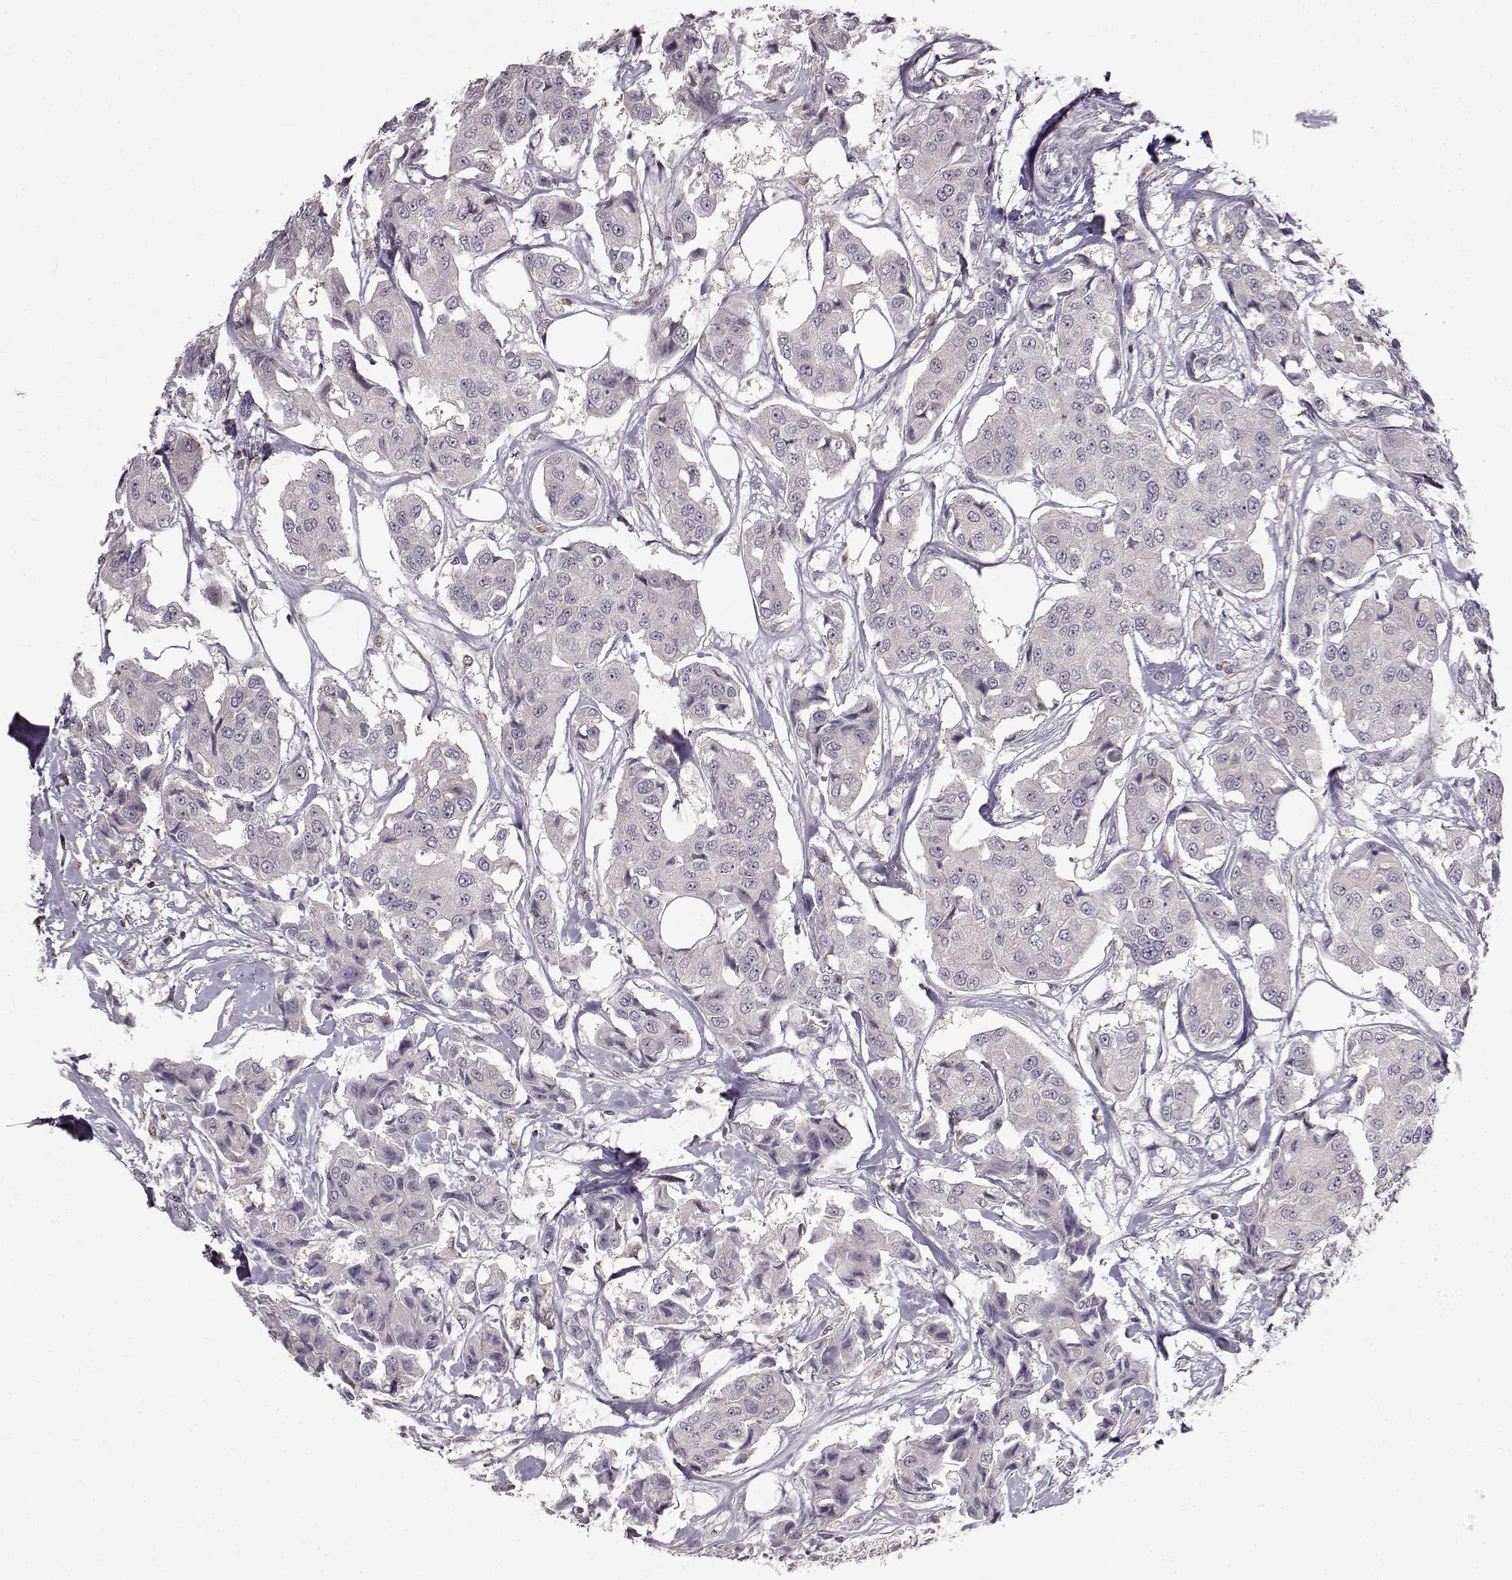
{"staining": {"intensity": "negative", "quantity": "none", "location": "none"}, "tissue": "breast cancer", "cell_type": "Tumor cells", "image_type": "cancer", "snomed": [{"axis": "morphology", "description": "Duct carcinoma"}, {"axis": "topography", "description": "Breast"}, {"axis": "topography", "description": "Lymph node"}], "caption": "The image demonstrates no staining of tumor cells in breast cancer (intraductal carcinoma).", "gene": "SPAG17", "patient": {"sex": "female", "age": 80}}